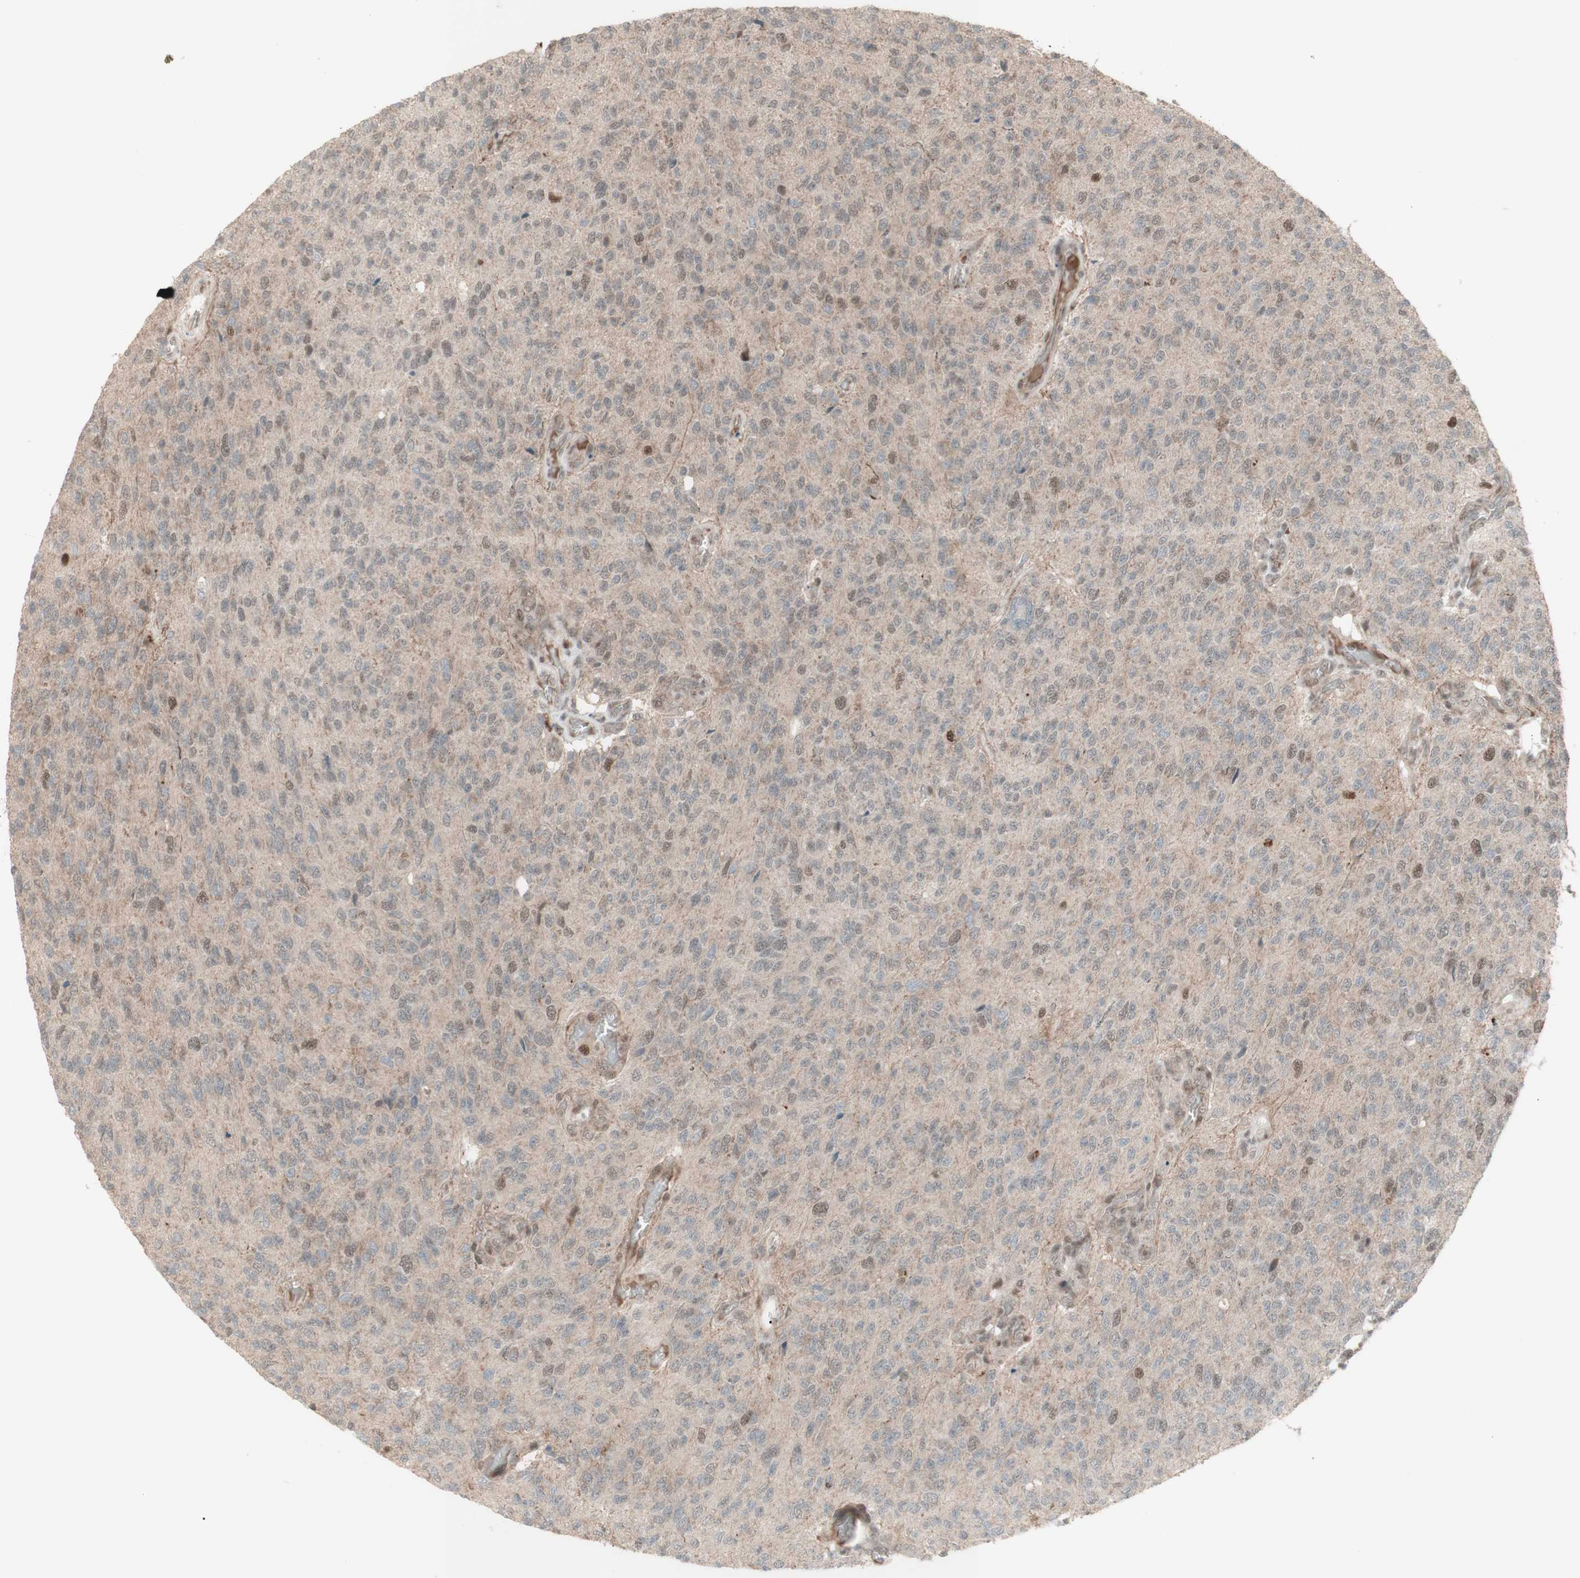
{"staining": {"intensity": "moderate", "quantity": "<25%", "location": "nuclear"}, "tissue": "glioma", "cell_type": "Tumor cells", "image_type": "cancer", "snomed": [{"axis": "morphology", "description": "Glioma, malignant, High grade"}, {"axis": "topography", "description": "pancreas cauda"}], "caption": "High-grade glioma (malignant) was stained to show a protein in brown. There is low levels of moderate nuclear expression in about <25% of tumor cells.", "gene": "MSH6", "patient": {"sex": "male", "age": 60}}